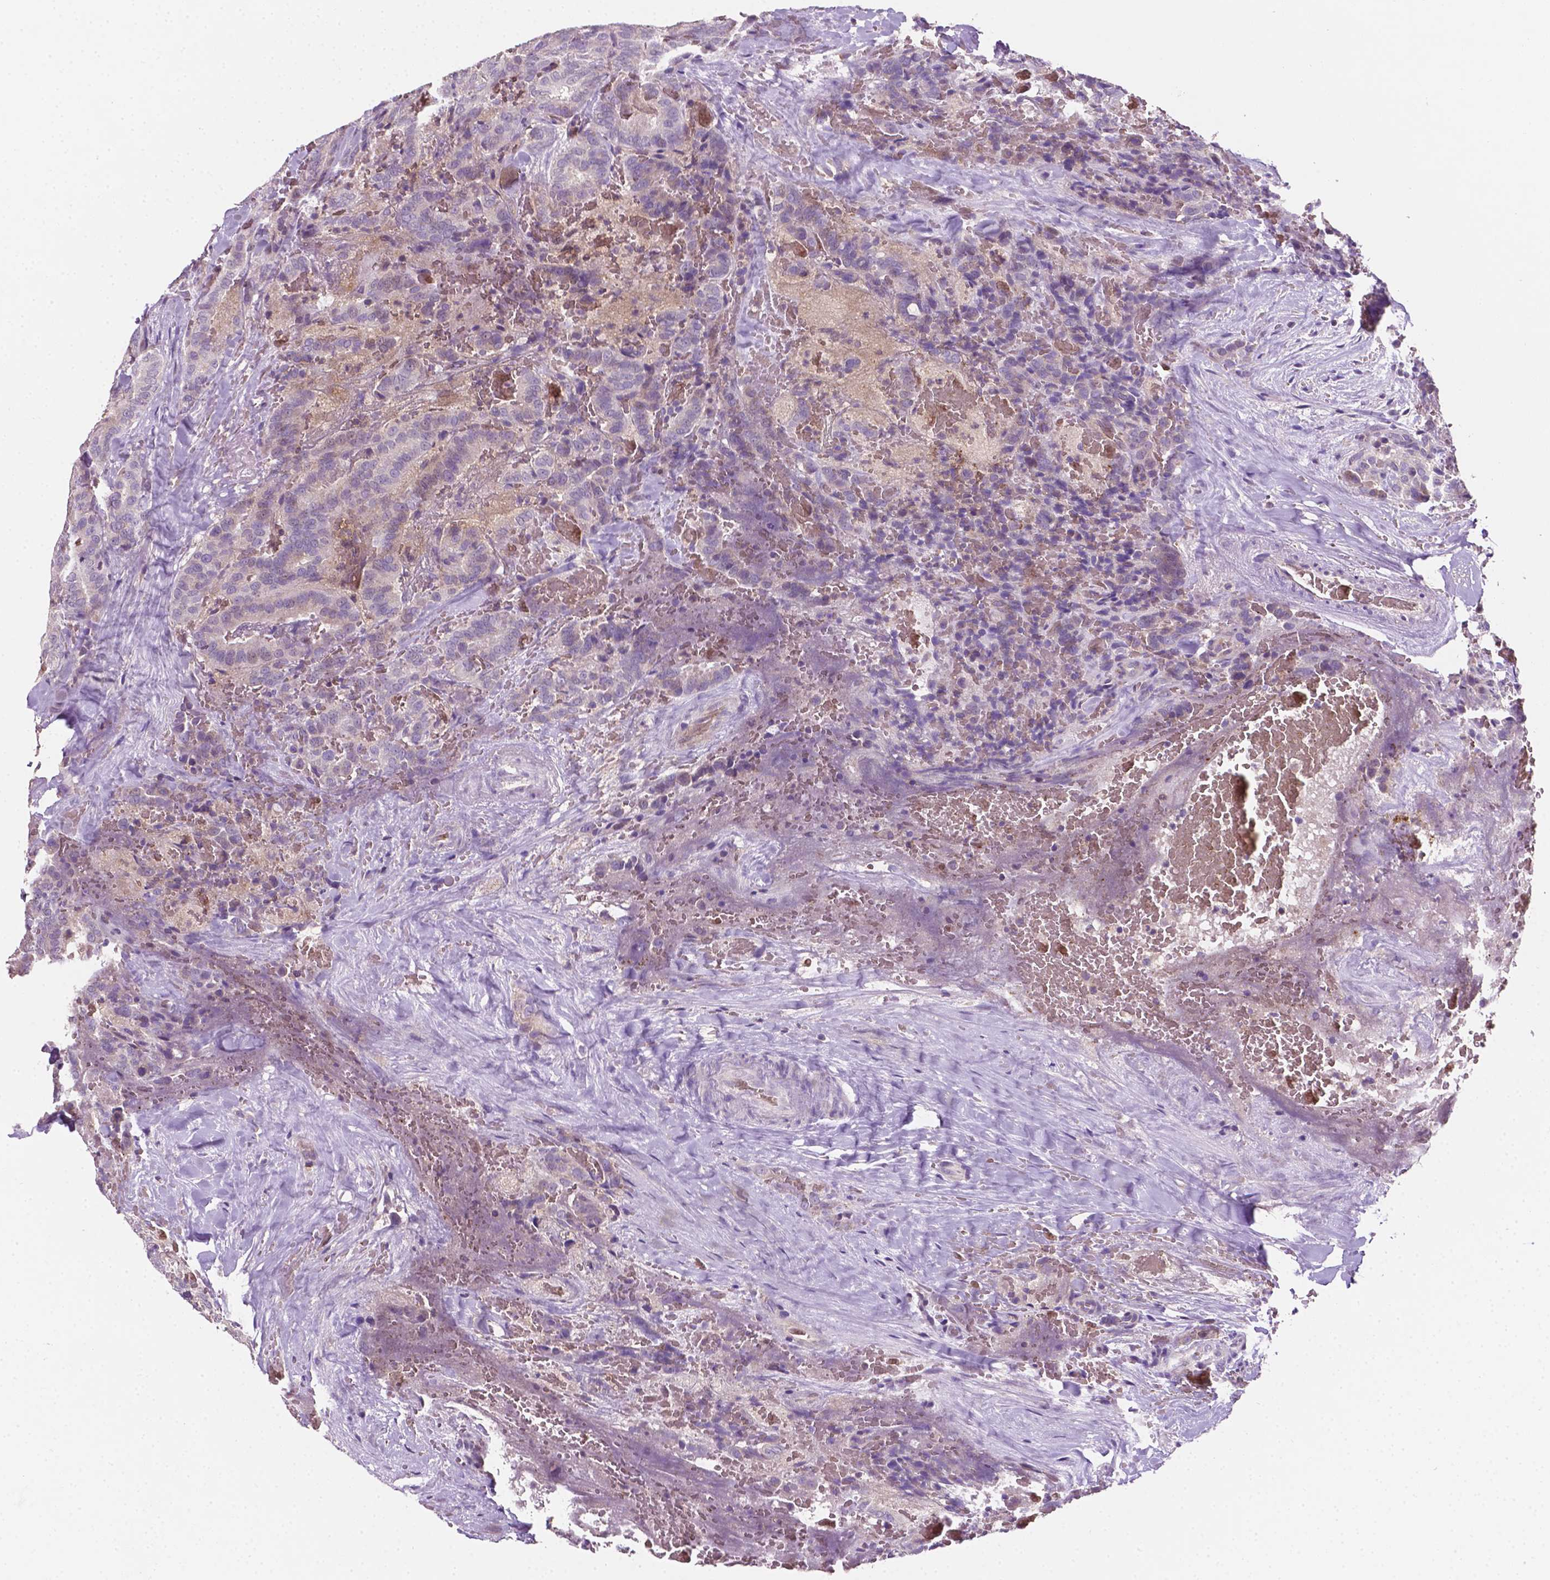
{"staining": {"intensity": "negative", "quantity": "none", "location": "none"}, "tissue": "thyroid cancer", "cell_type": "Tumor cells", "image_type": "cancer", "snomed": [{"axis": "morphology", "description": "Papillary adenocarcinoma, NOS"}, {"axis": "topography", "description": "Thyroid gland"}], "caption": "Immunohistochemistry (IHC) photomicrograph of thyroid cancer stained for a protein (brown), which demonstrates no expression in tumor cells.", "gene": "EGFR", "patient": {"sex": "male", "age": 61}}